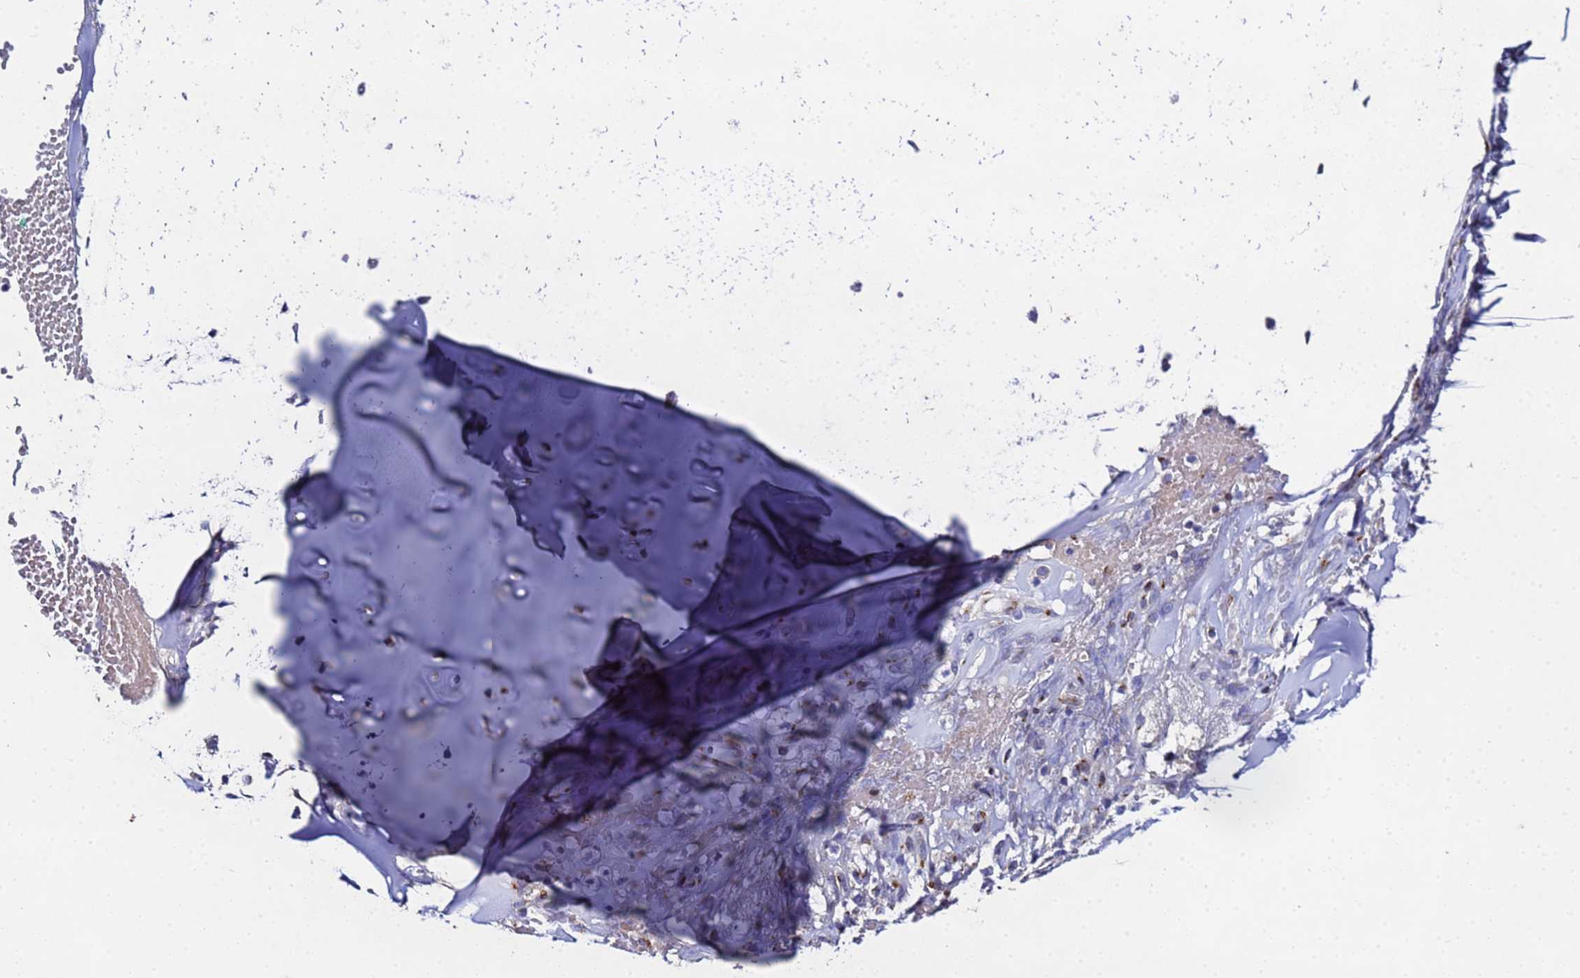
{"staining": {"intensity": "negative", "quantity": "none", "location": "none"}, "tissue": "adipose tissue", "cell_type": "Adipocytes", "image_type": "normal", "snomed": [{"axis": "morphology", "description": "Normal tissue, NOS"}, {"axis": "morphology", "description": "Basal cell carcinoma"}, {"axis": "topography", "description": "Cartilage tissue"}, {"axis": "topography", "description": "Nasopharynx"}, {"axis": "topography", "description": "Oral tissue"}], "caption": "Micrograph shows no significant protein expression in adipocytes of unremarkable adipose tissue. (DAB IHC visualized using brightfield microscopy, high magnification).", "gene": "NSUN6", "patient": {"sex": "female", "age": 77}}